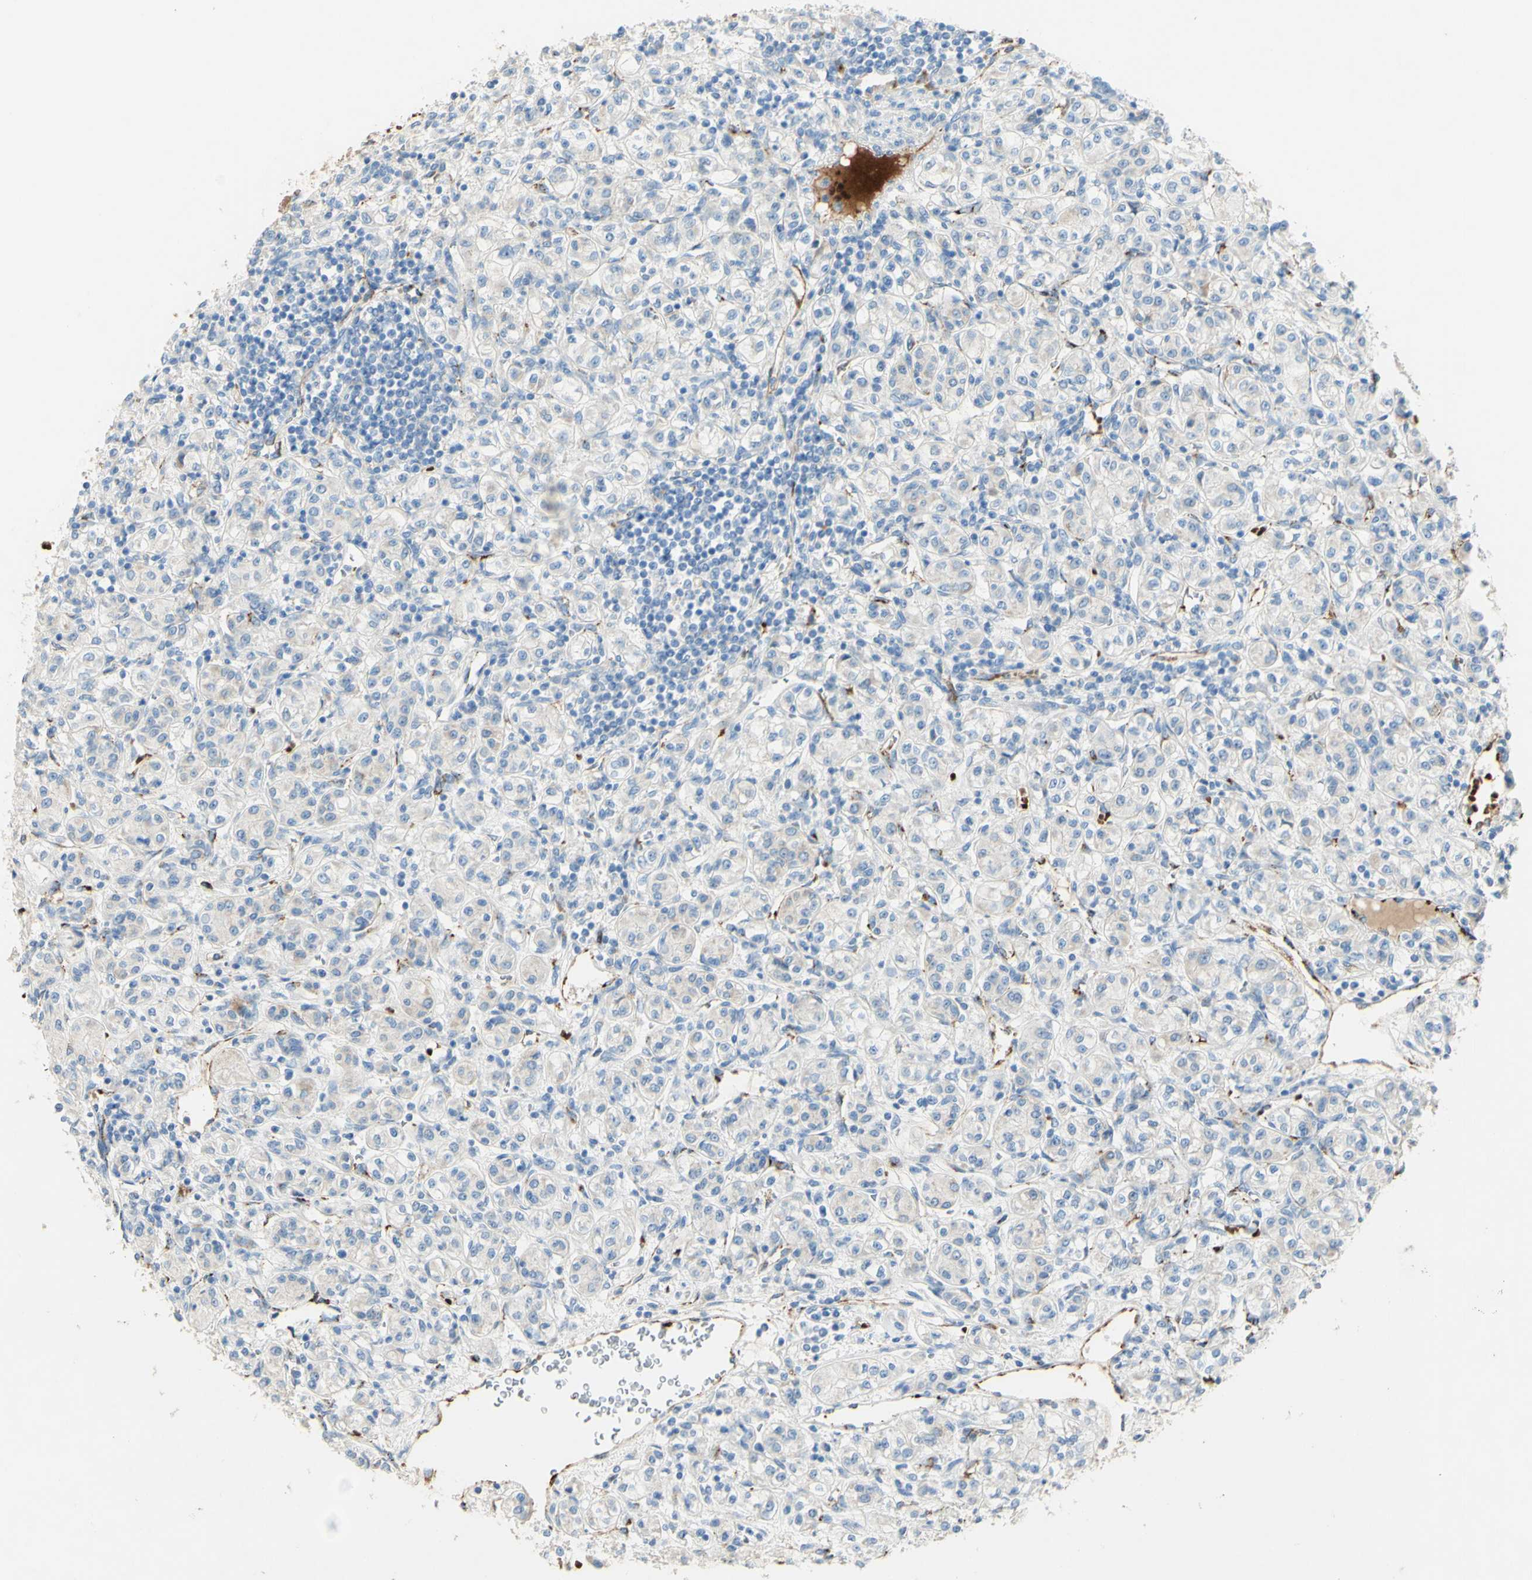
{"staining": {"intensity": "negative", "quantity": "none", "location": "none"}, "tissue": "renal cancer", "cell_type": "Tumor cells", "image_type": "cancer", "snomed": [{"axis": "morphology", "description": "Adenocarcinoma, NOS"}, {"axis": "topography", "description": "Kidney"}], "caption": "Renal cancer was stained to show a protein in brown. There is no significant expression in tumor cells.", "gene": "GAN", "patient": {"sex": "male", "age": 77}}